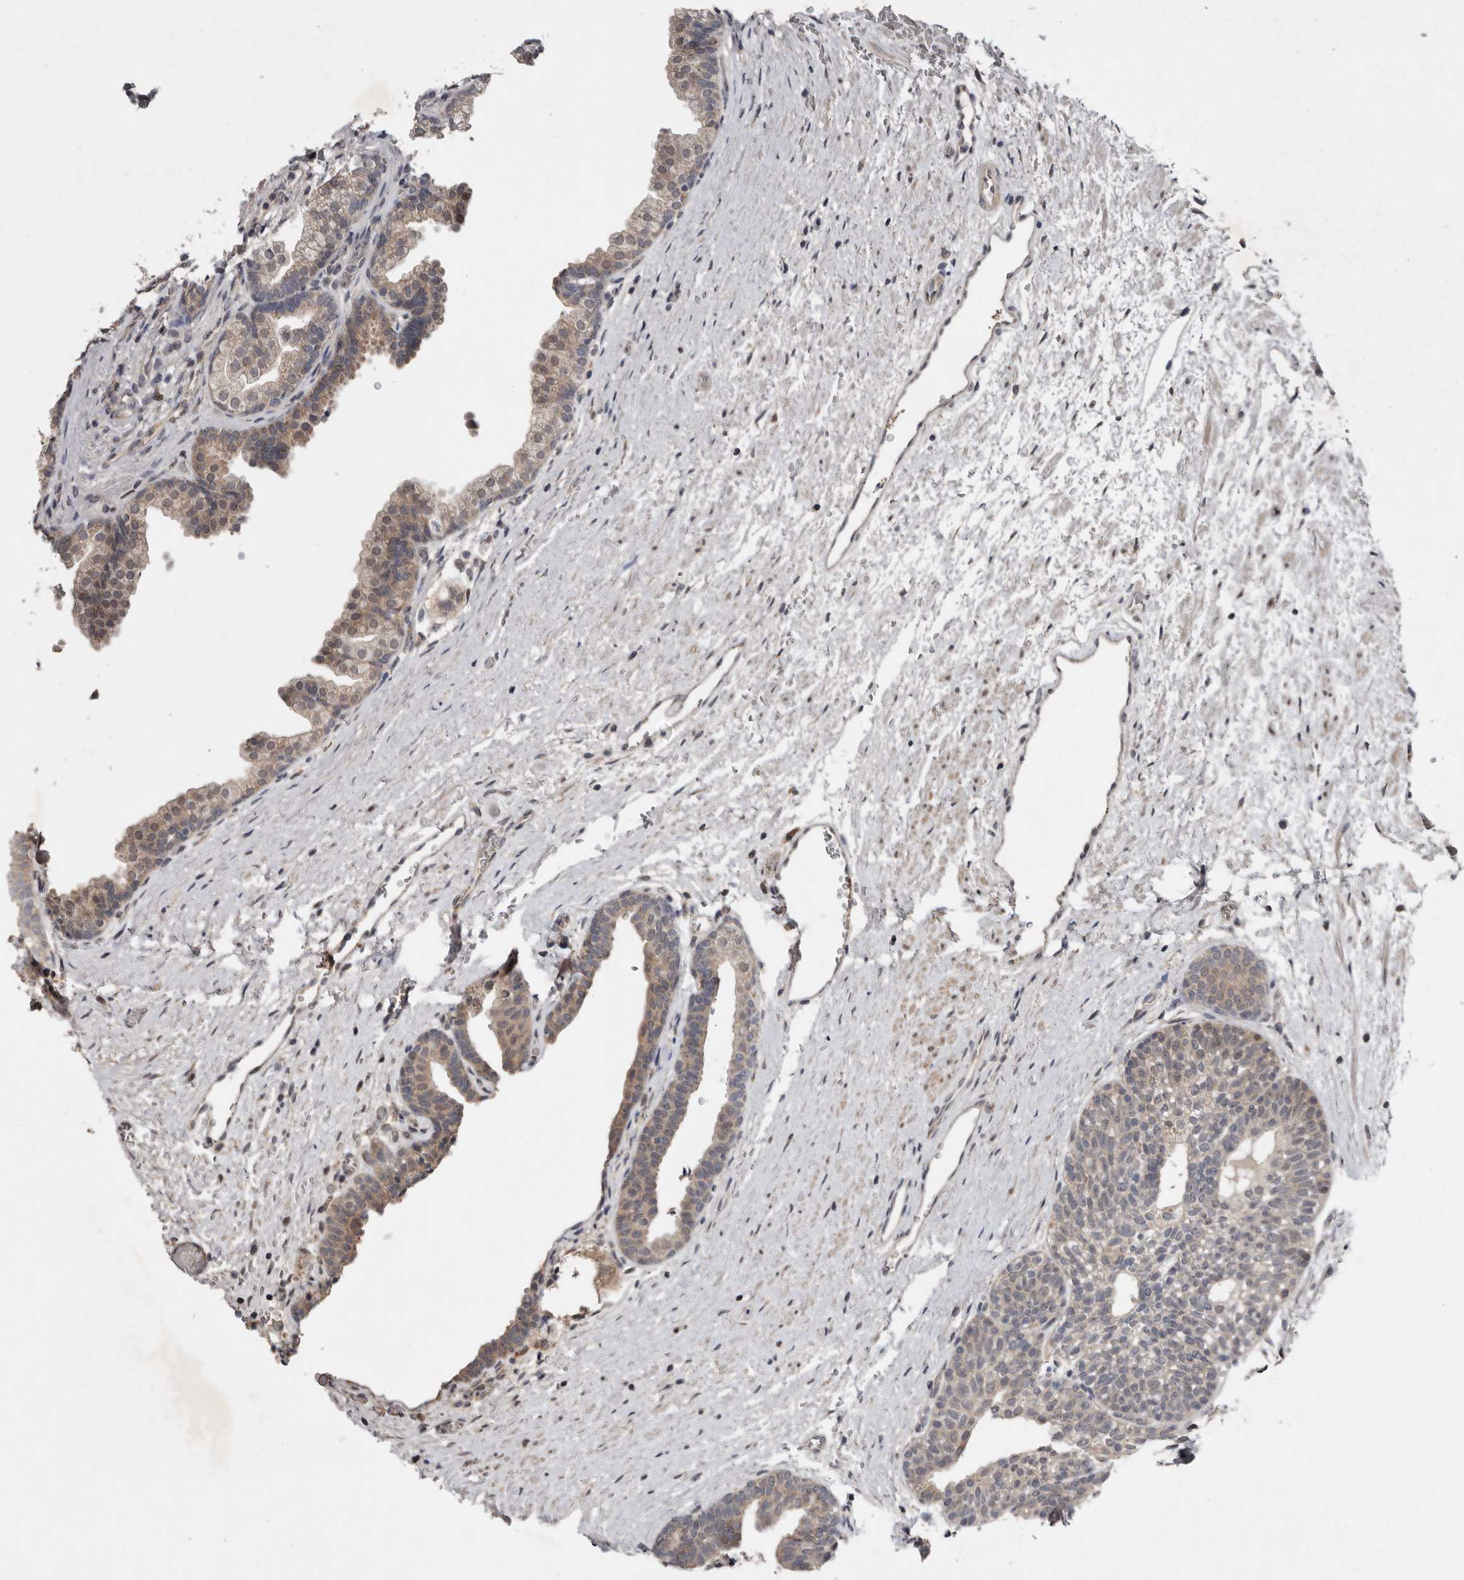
{"staining": {"intensity": "weak", "quantity": "25%-75%", "location": "cytoplasmic/membranous"}, "tissue": "prostate", "cell_type": "Glandular cells", "image_type": "normal", "snomed": [{"axis": "morphology", "description": "Normal tissue, NOS"}, {"axis": "topography", "description": "Prostate"}], "caption": "Protein analysis of benign prostate reveals weak cytoplasmic/membranous positivity in approximately 25%-75% of glandular cells.", "gene": "CHML", "patient": {"sex": "male", "age": 48}}